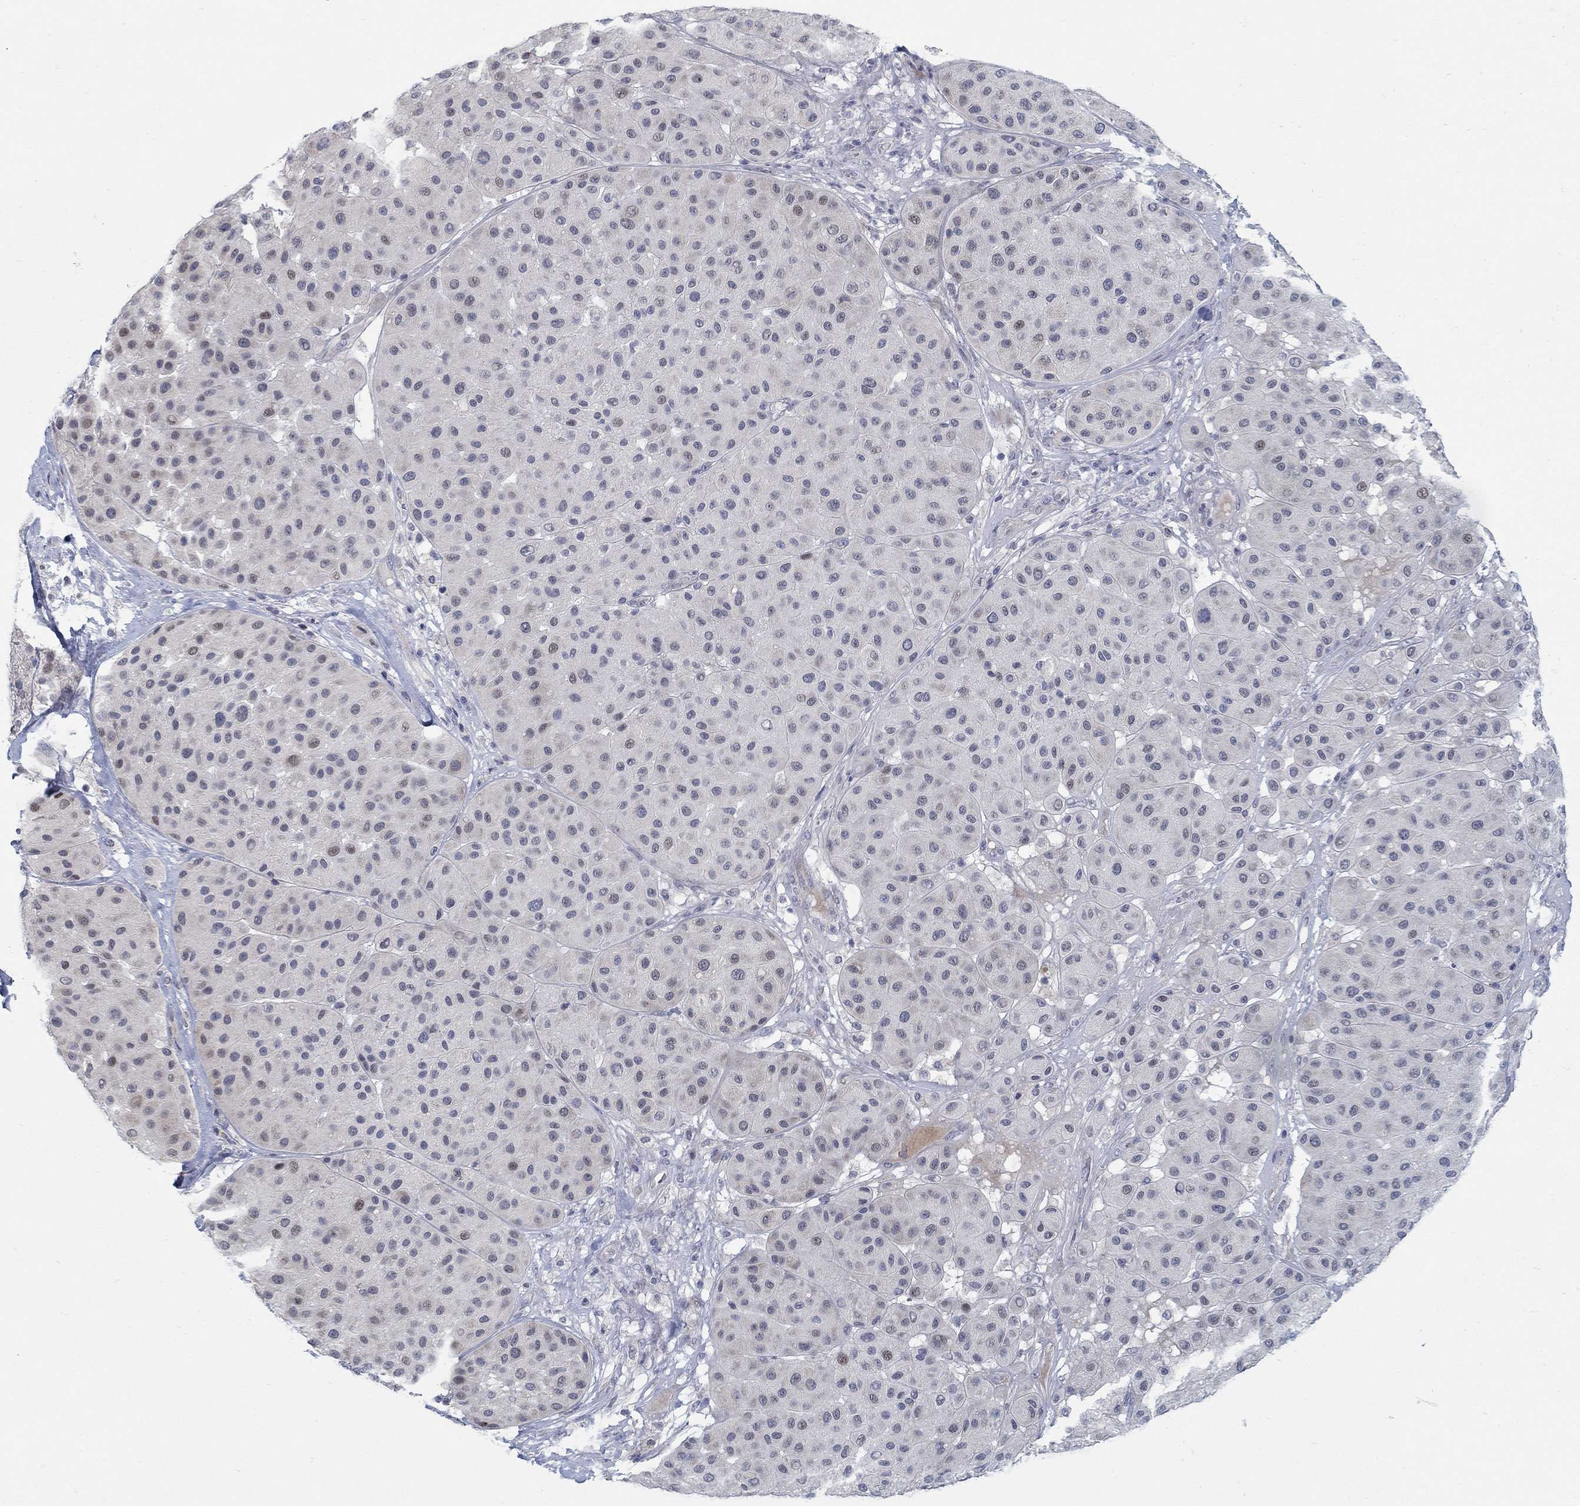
{"staining": {"intensity": "negative", "quantity": "none", "location": "none"}, "tissue": "melanoma", "cell_type": "Tumor cells", "image_type": "cancer", "snomed": [{"axis": "morphology", "description": "Malignant melanoma, Metastatic site"}, {"axis": "topography", "description": "Smooth muscle"}], "caption": "This is a histopathology image of immunohistochemistry staining of malignant melanoma (metastatic site), which shows no staining in tumor cells.", "gene": "ANO7", "patient": {"sex": "male", "age": 41}}